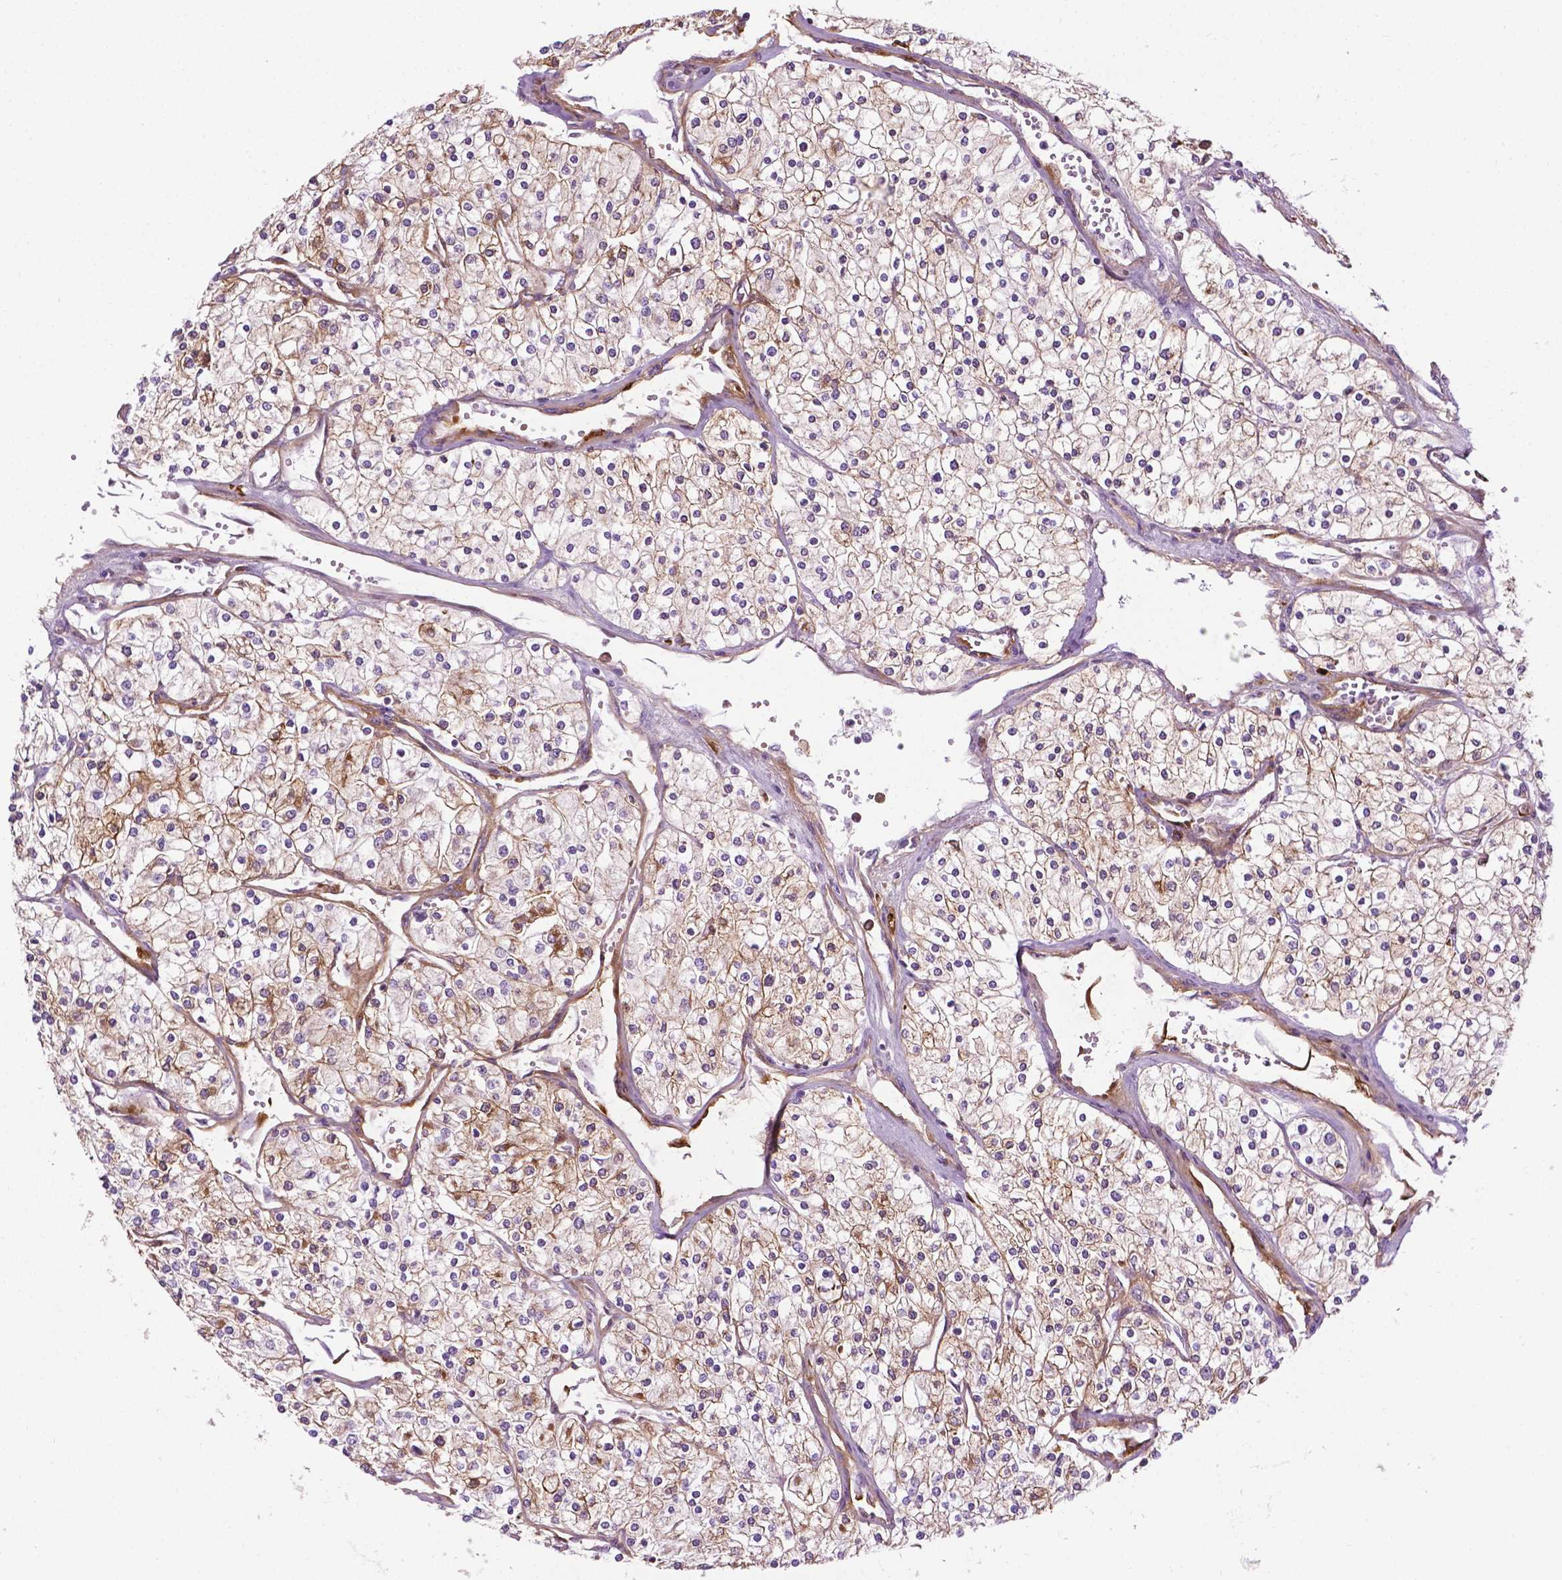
{"staining": {"intensity": "moderate", "quantity": ">75%", "location": "cytoplasmic/membranous"}, "tissue": "renal cancer", "cell_type": "Tumor cells", "image_type": "cancer", "snomed": [{"axis": "morphology", "description": "Adenocarcinoma, NOS"}, {"axis": "topography", "description": "Kidney"}], "caption": "A high-resolution micrograph shows immunohistochemistry staining of renal adenocarcinoma, which shows moderate cytoplasmic/membranous staining in about >75% of tumor cells.", "gene": "COL23A1", "patient": {"sex": "male", "age": 80}}